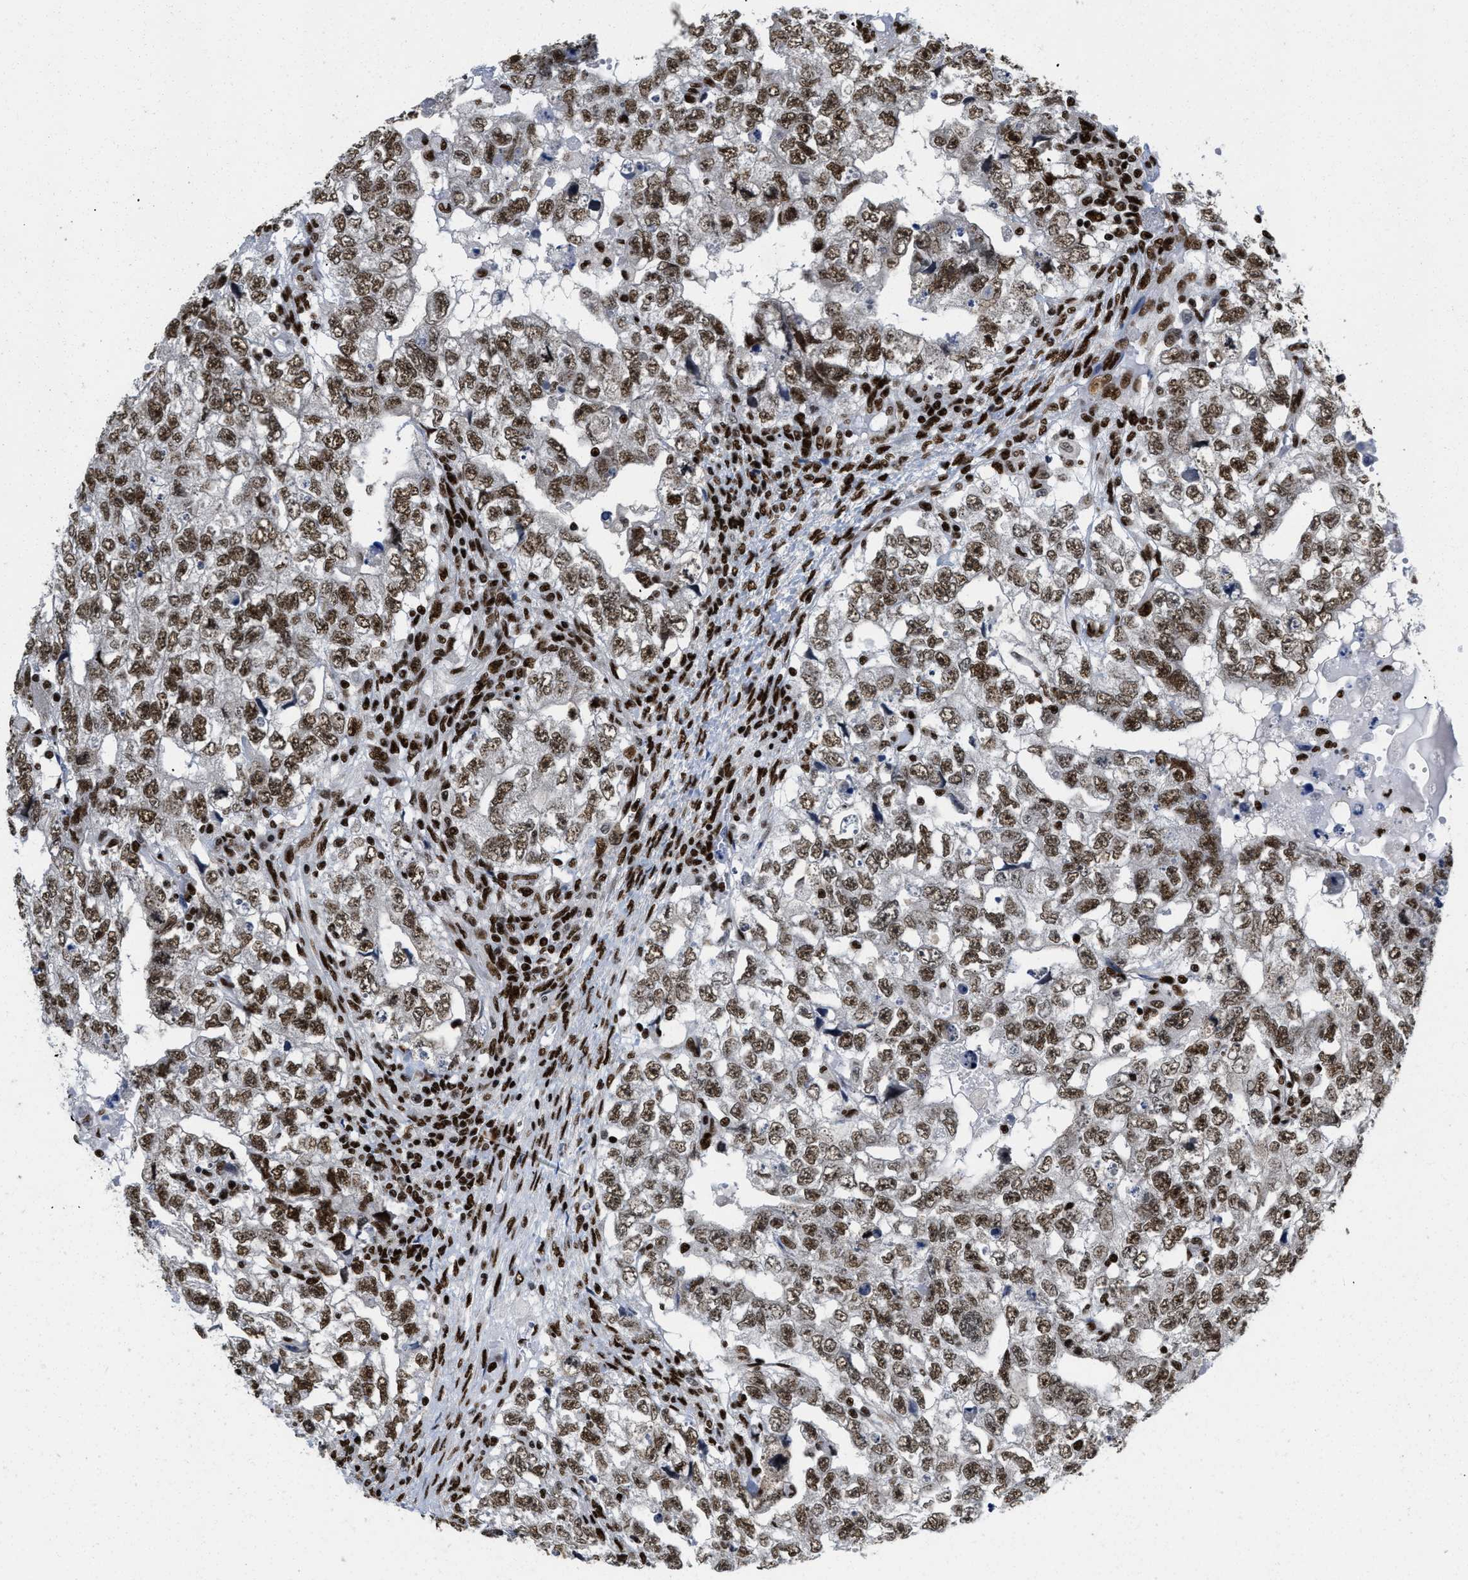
{"staining": {"intensity": "moderate", "quantity": ">75%", "location": "nuclear"}, "tissue": "testis cancer", "cell_type": "Tumor cells", "image_type": "cancer", "snomed": [{"axis": "morphology", "description": "Carcinoma, Embryonal, NOS"}, {"axis": "topography", "description": "Testis"}], "caption": "Immunohistochemistry of human embryonal carcinoma (testis) exhibits medium levels of moderate nuclear positivity in approximately >75% of tumor cells. (DAB (3,3'-diaminobenzidine) IHC with brightfield microscopy, high magnification).", "gene": "CREB1", "patient": {"sex": "male", "age": 36}}